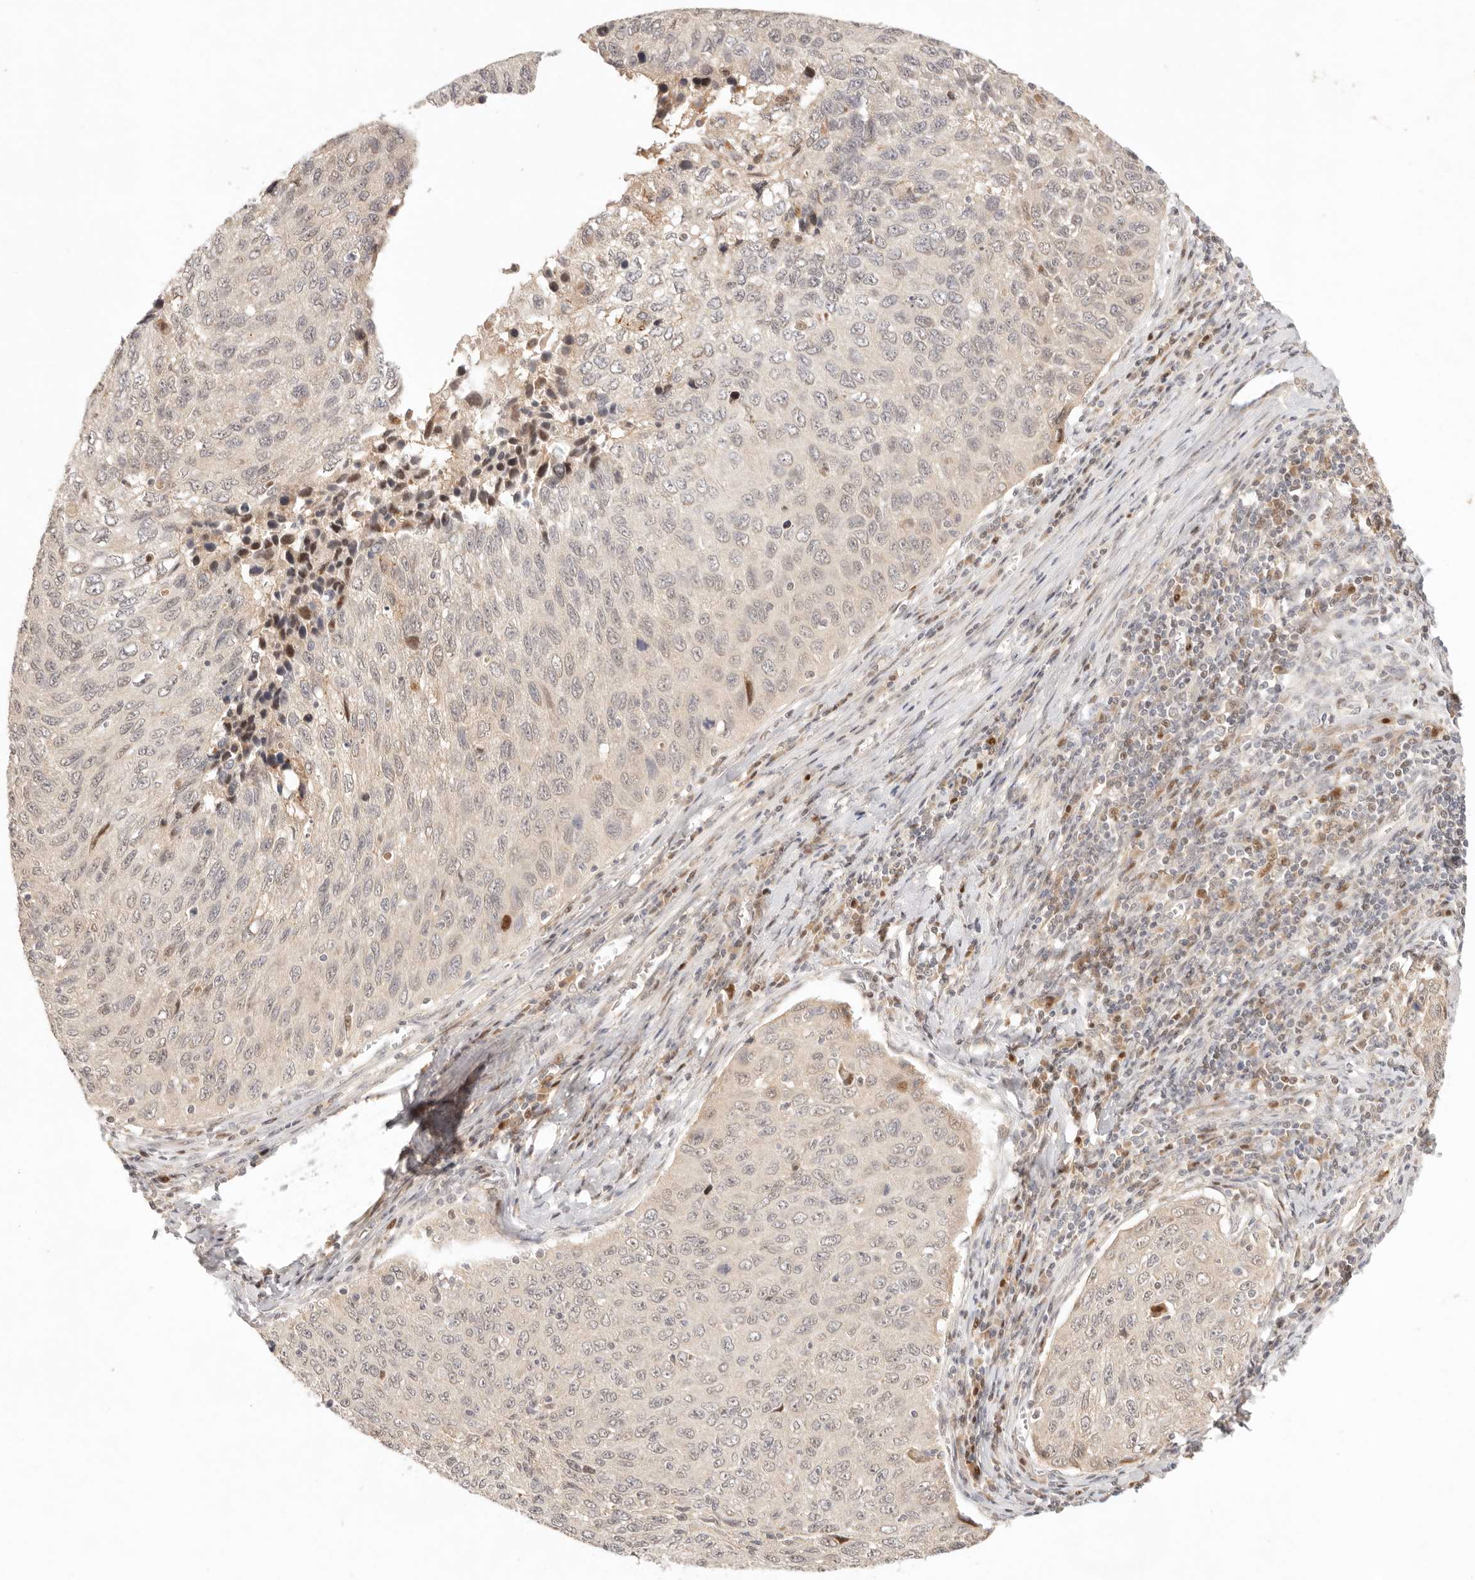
{"staining": {"intensity": "negative", "quantity": "none", "location": "none"}, "tissue": "cervical cancer", "cell_type": "Tumor cells", "image_type": "cancer", "snomed": [{"axis": "morphology", "description": "Squamous cell carcinoma, NOS"}, {"axis": "topography", "description": "Cervix"}], "caption": "This histopathology image is of cervical cancer (squamous cell carcinoma) stained with IHC to label a protein in brown with the nuclei are counter-stained blue. There is no positivity in tumor cells. (DAB IHC with hematoxylin counter stain).", "gene": "PHLDA3", "patient": {"sex": "female", "age": 53}}